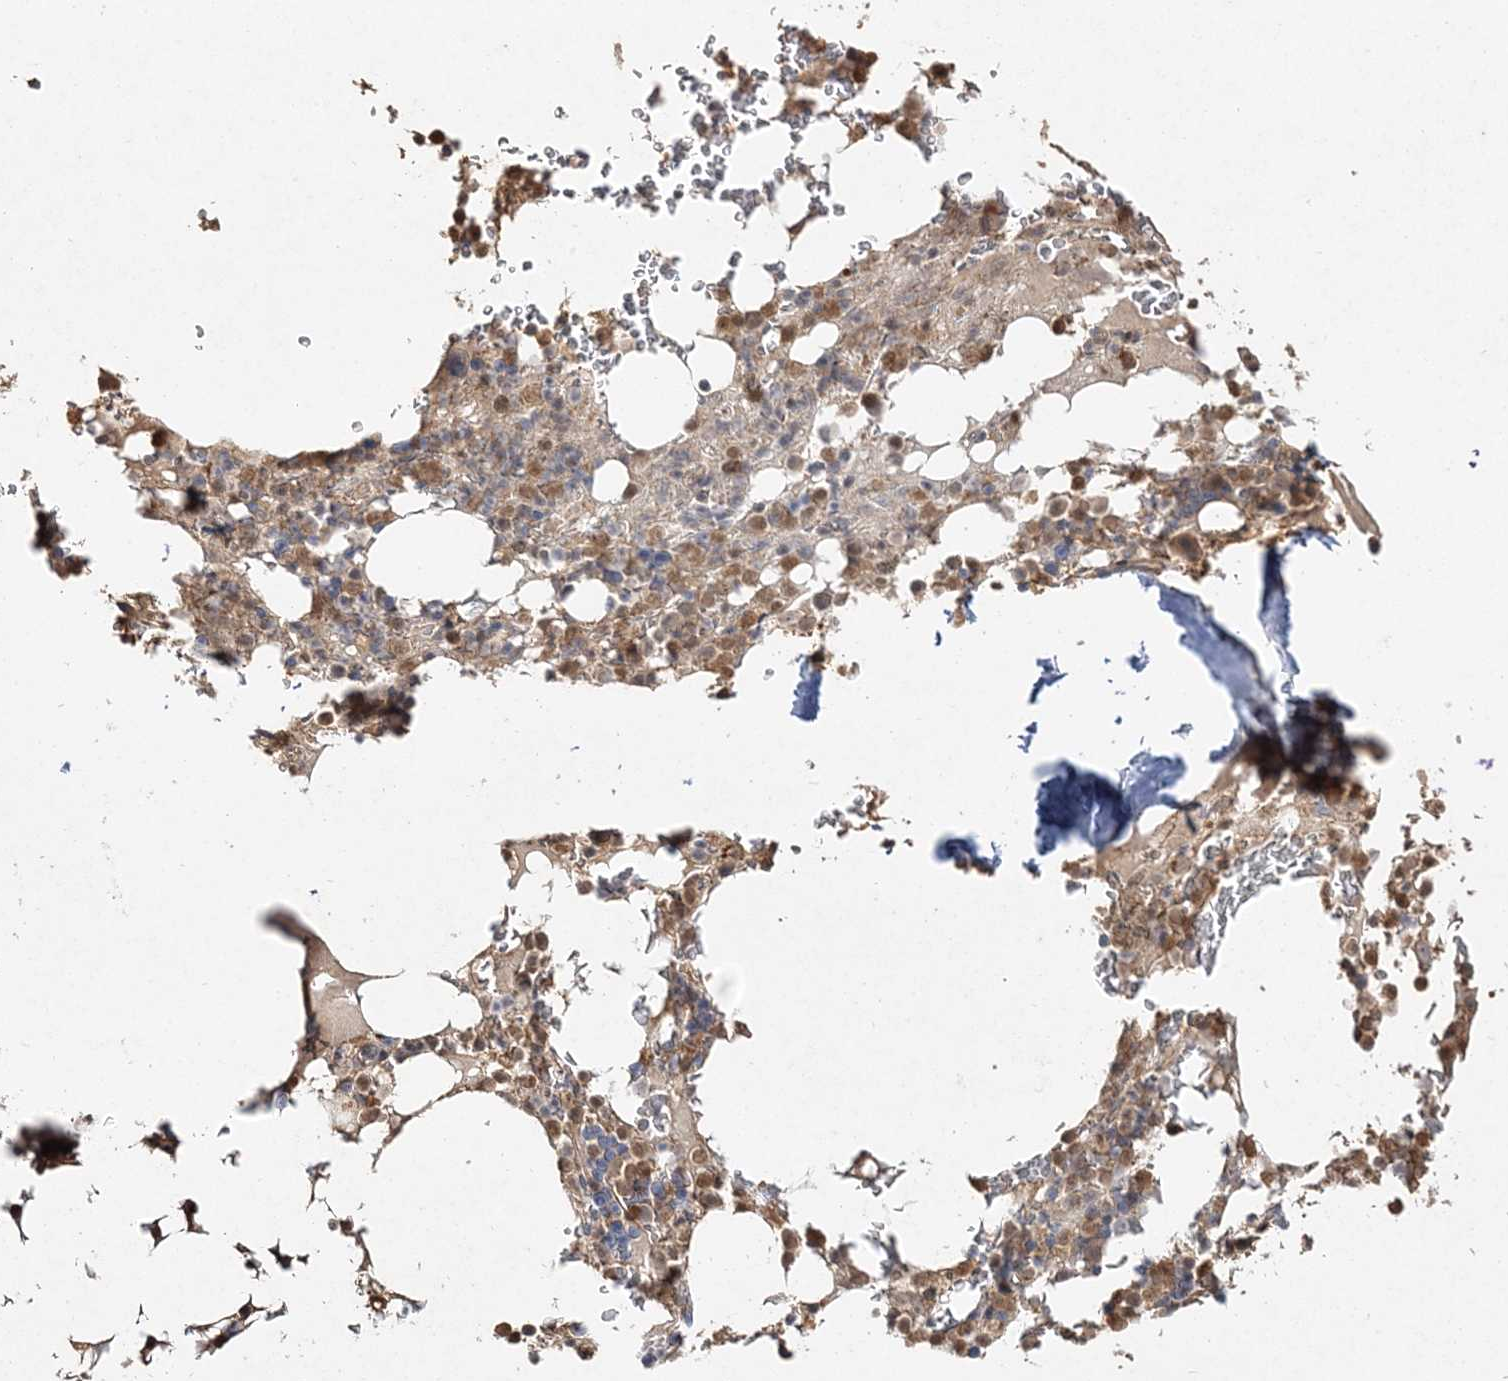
{"staining": {"intensity": "moderate", "quantity": "25%-75%", "location": "cytoplasmic/membranous,nuclear"}, "tissue": "bone marrow", "cell_type": "Hematopoietic cells", "image_type": "normal", "snomed": [{"axis": "morphology", "description": "Normal tissue, NOS"}, {"axis": "topography", "description": "Bone marrow"}], "caption": "This is an image of immunohistochemistry (IHC) staining of benign bone marrow, which shows moderate positivity in the cytoplasmic/membranous,nuclear of hematopoietic cells.", "gene": "S100A11", "patient": {"sex": "male", "age": 58}}